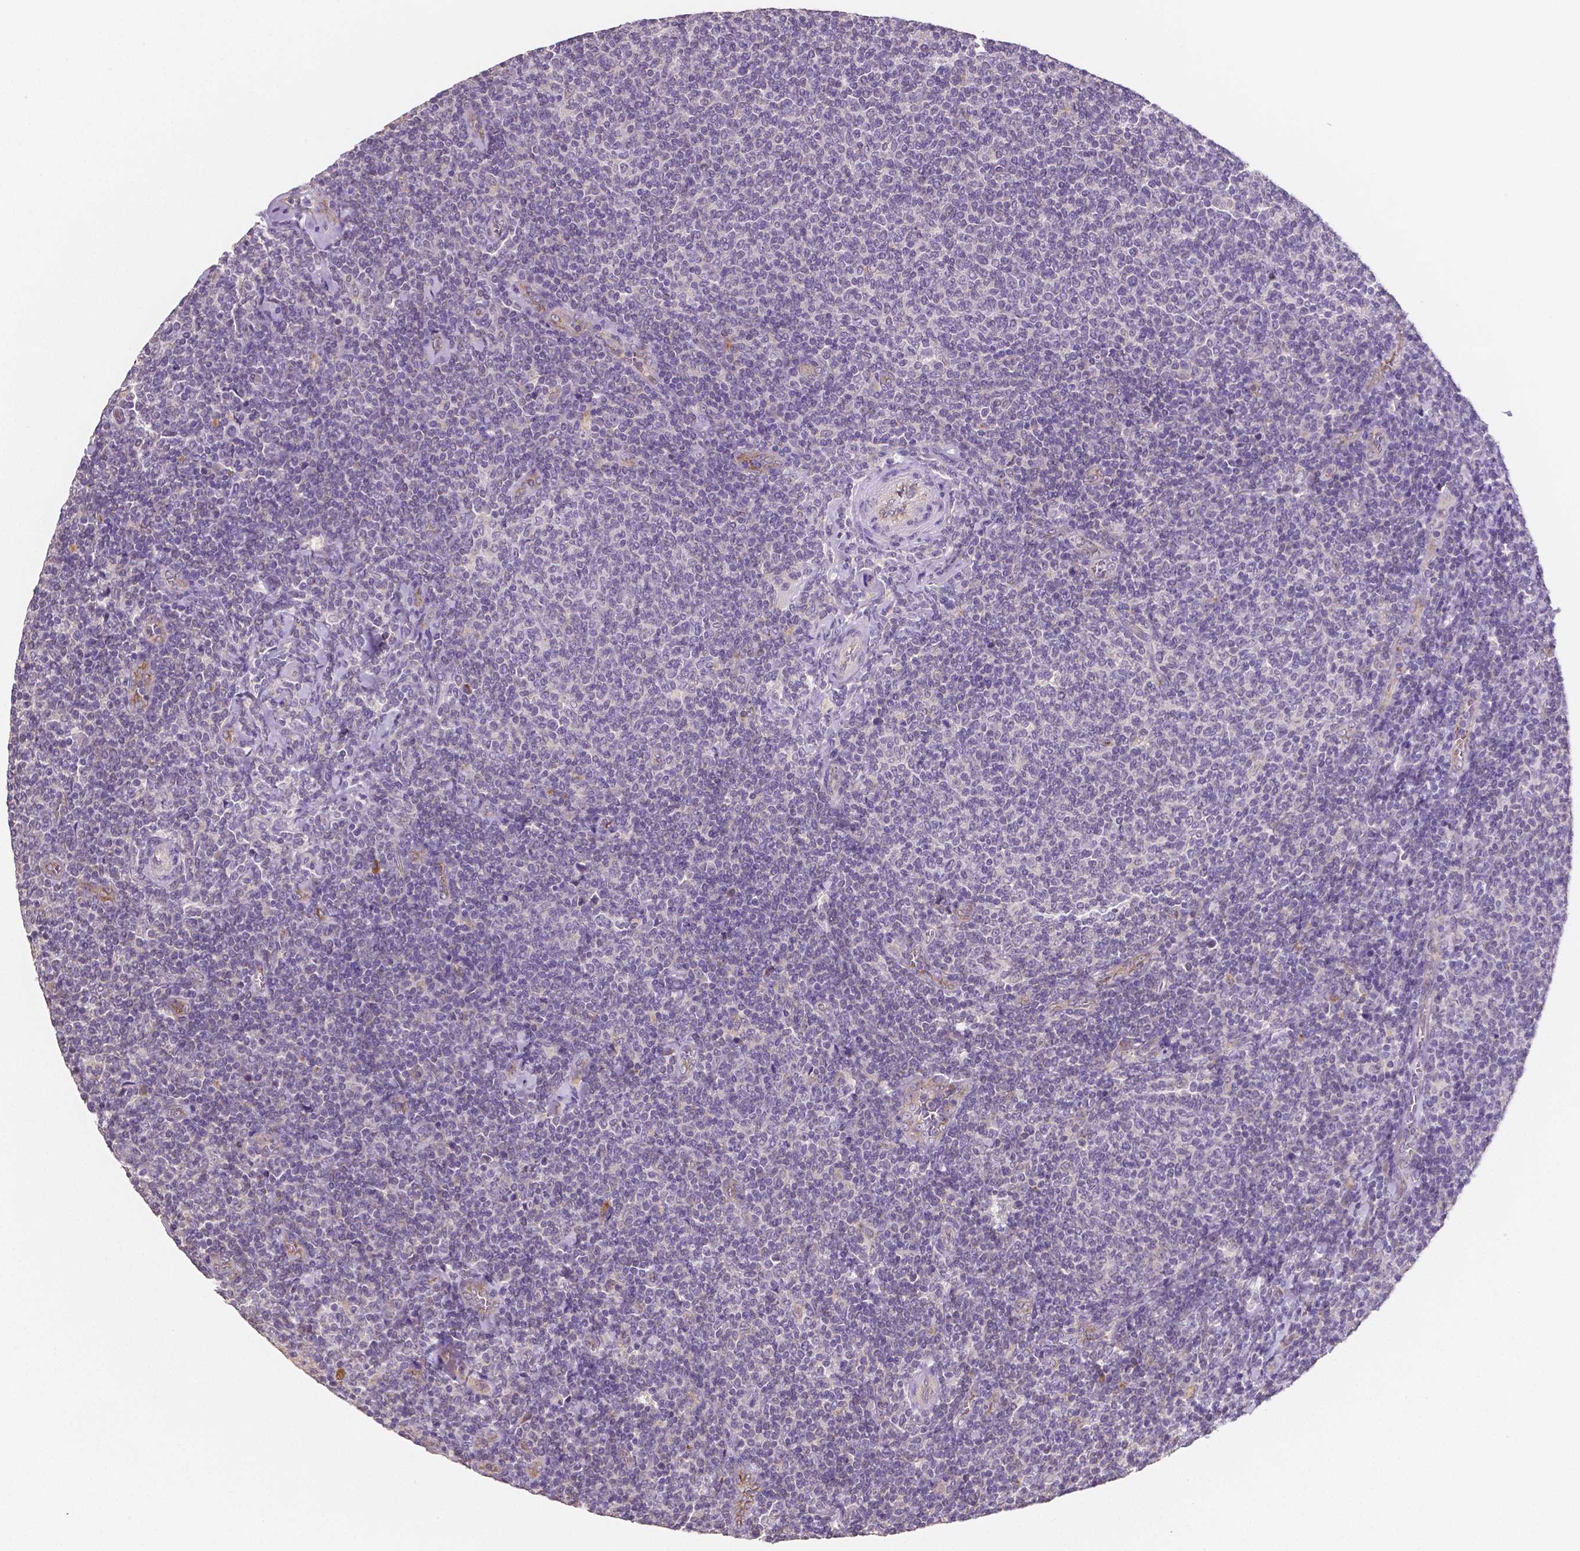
{"staining": {"intensity": "negative", "quantity": "none", "location": "none"}, "tissue": "lymphoma", "cell_type": "Tumor cells", "image_type": "cancer", "snomed": [{"axis": "morphology", "description": "Malignant lymphoma, non-Hodgkin's type, Low grade"}, {"axis": "topography", "description": "Lymph node"}], "caption": "Immunohistochemical staining of lymphoma demonstrates no significant positivity in tumor cells.", "gene": "ELAVL2", "patient": {"sex": "male", "age": 52}}